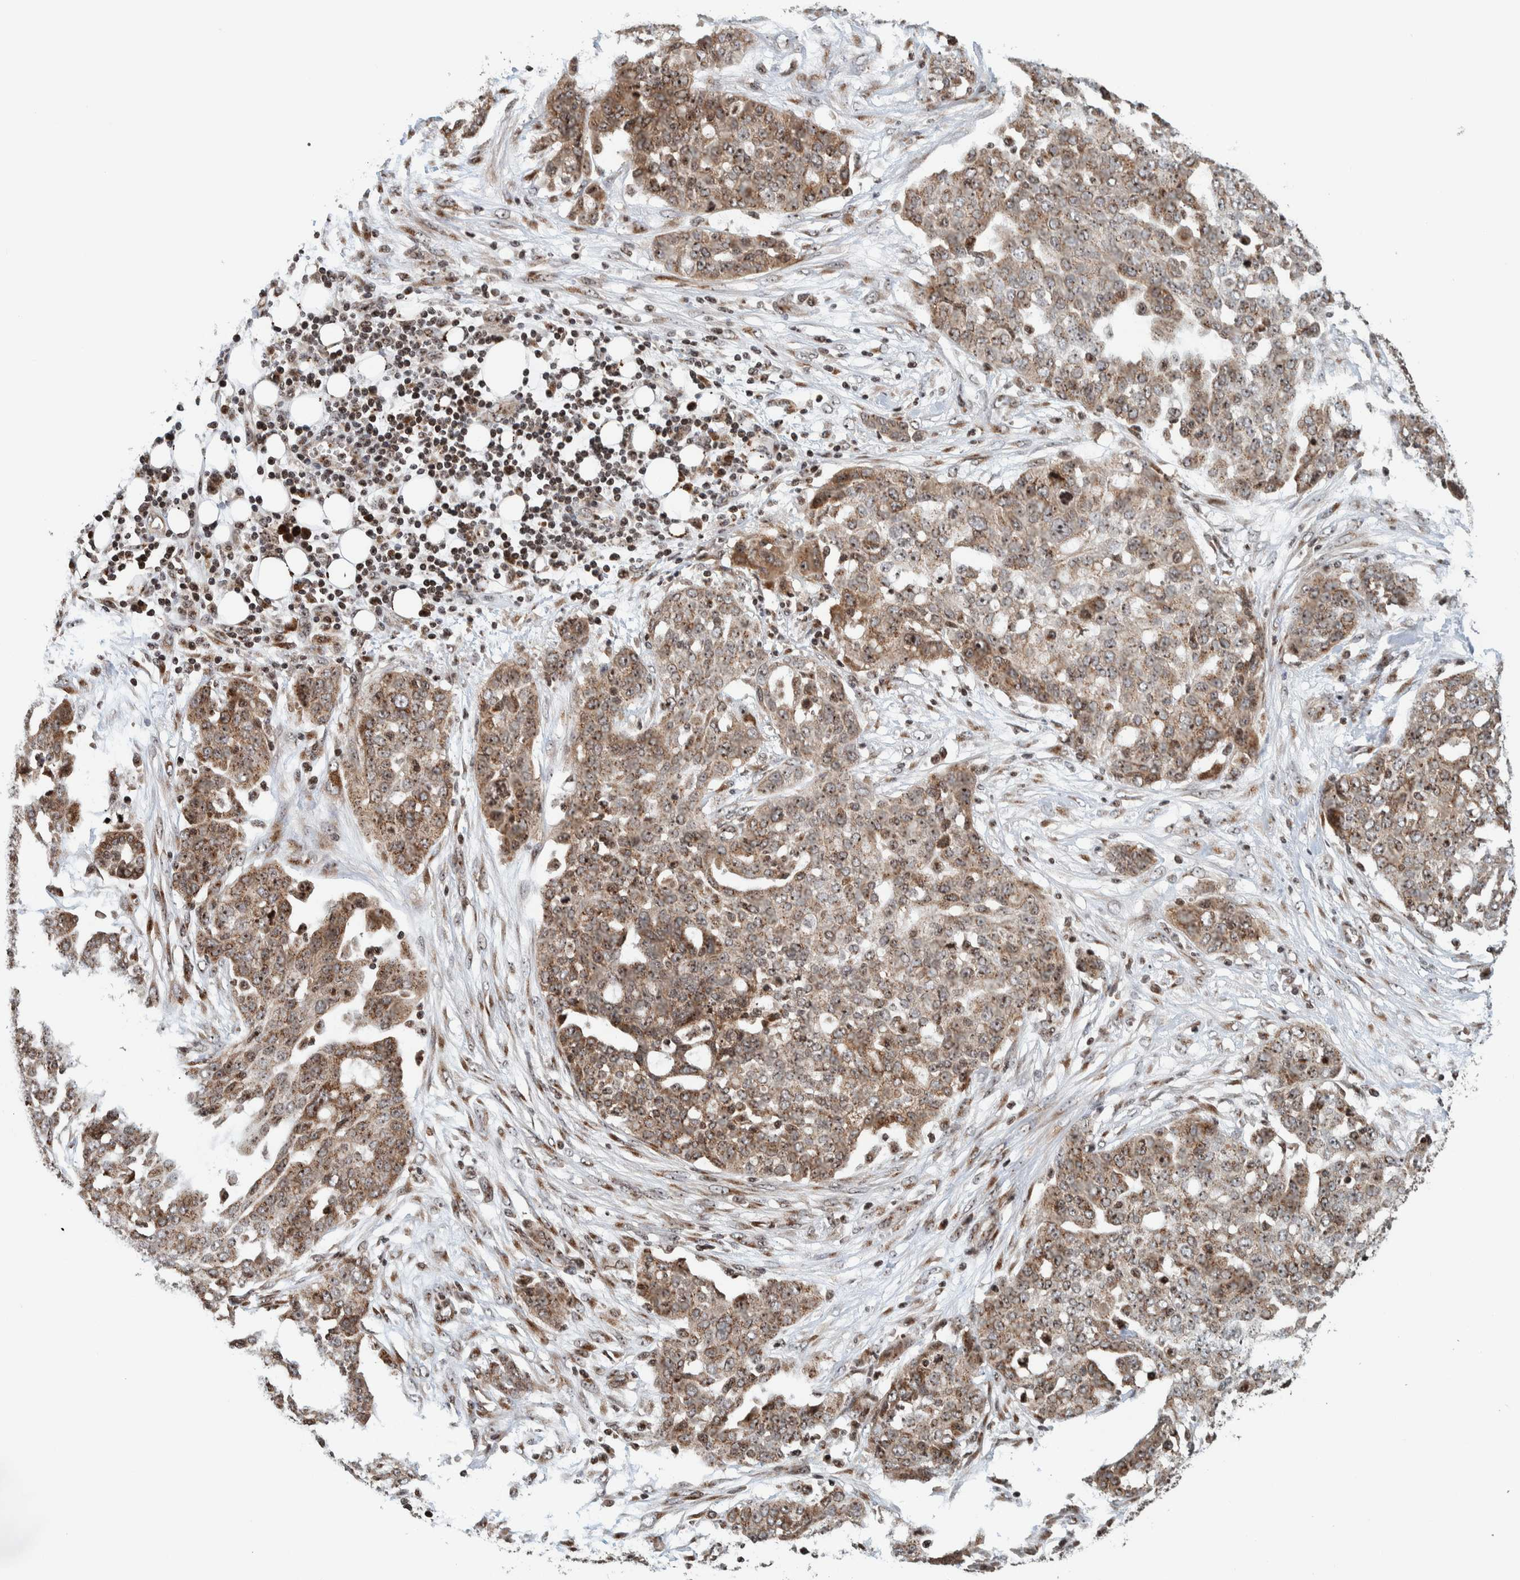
{"staining": {"intensity": "moderate", "quantity": ">75%", "location": "cytoplasmic/membranous,nuclear"}, "tissue": "ovarian cancer", "cell_type": "Tumor cells", "image_type": "cancer", "snomed": [{"axis": "morphology", "description": "Cystadenocarcinoma, serous, NOS"}, {"axis": "topography", "description": "Soft tissue"}, {"axis": "topography", "description": "Ovary"}], "caption": "Immunohistochemistry (IHC) photomicrograph of human ovarian cancer stained for a protein (brown), which reveals medium levels of moderate cytoplasmic/membranous and nuclear staining in about >75% of tumor cells.", "gene": "CCDC182", "patient": {"sex": "female", "age": 57}}